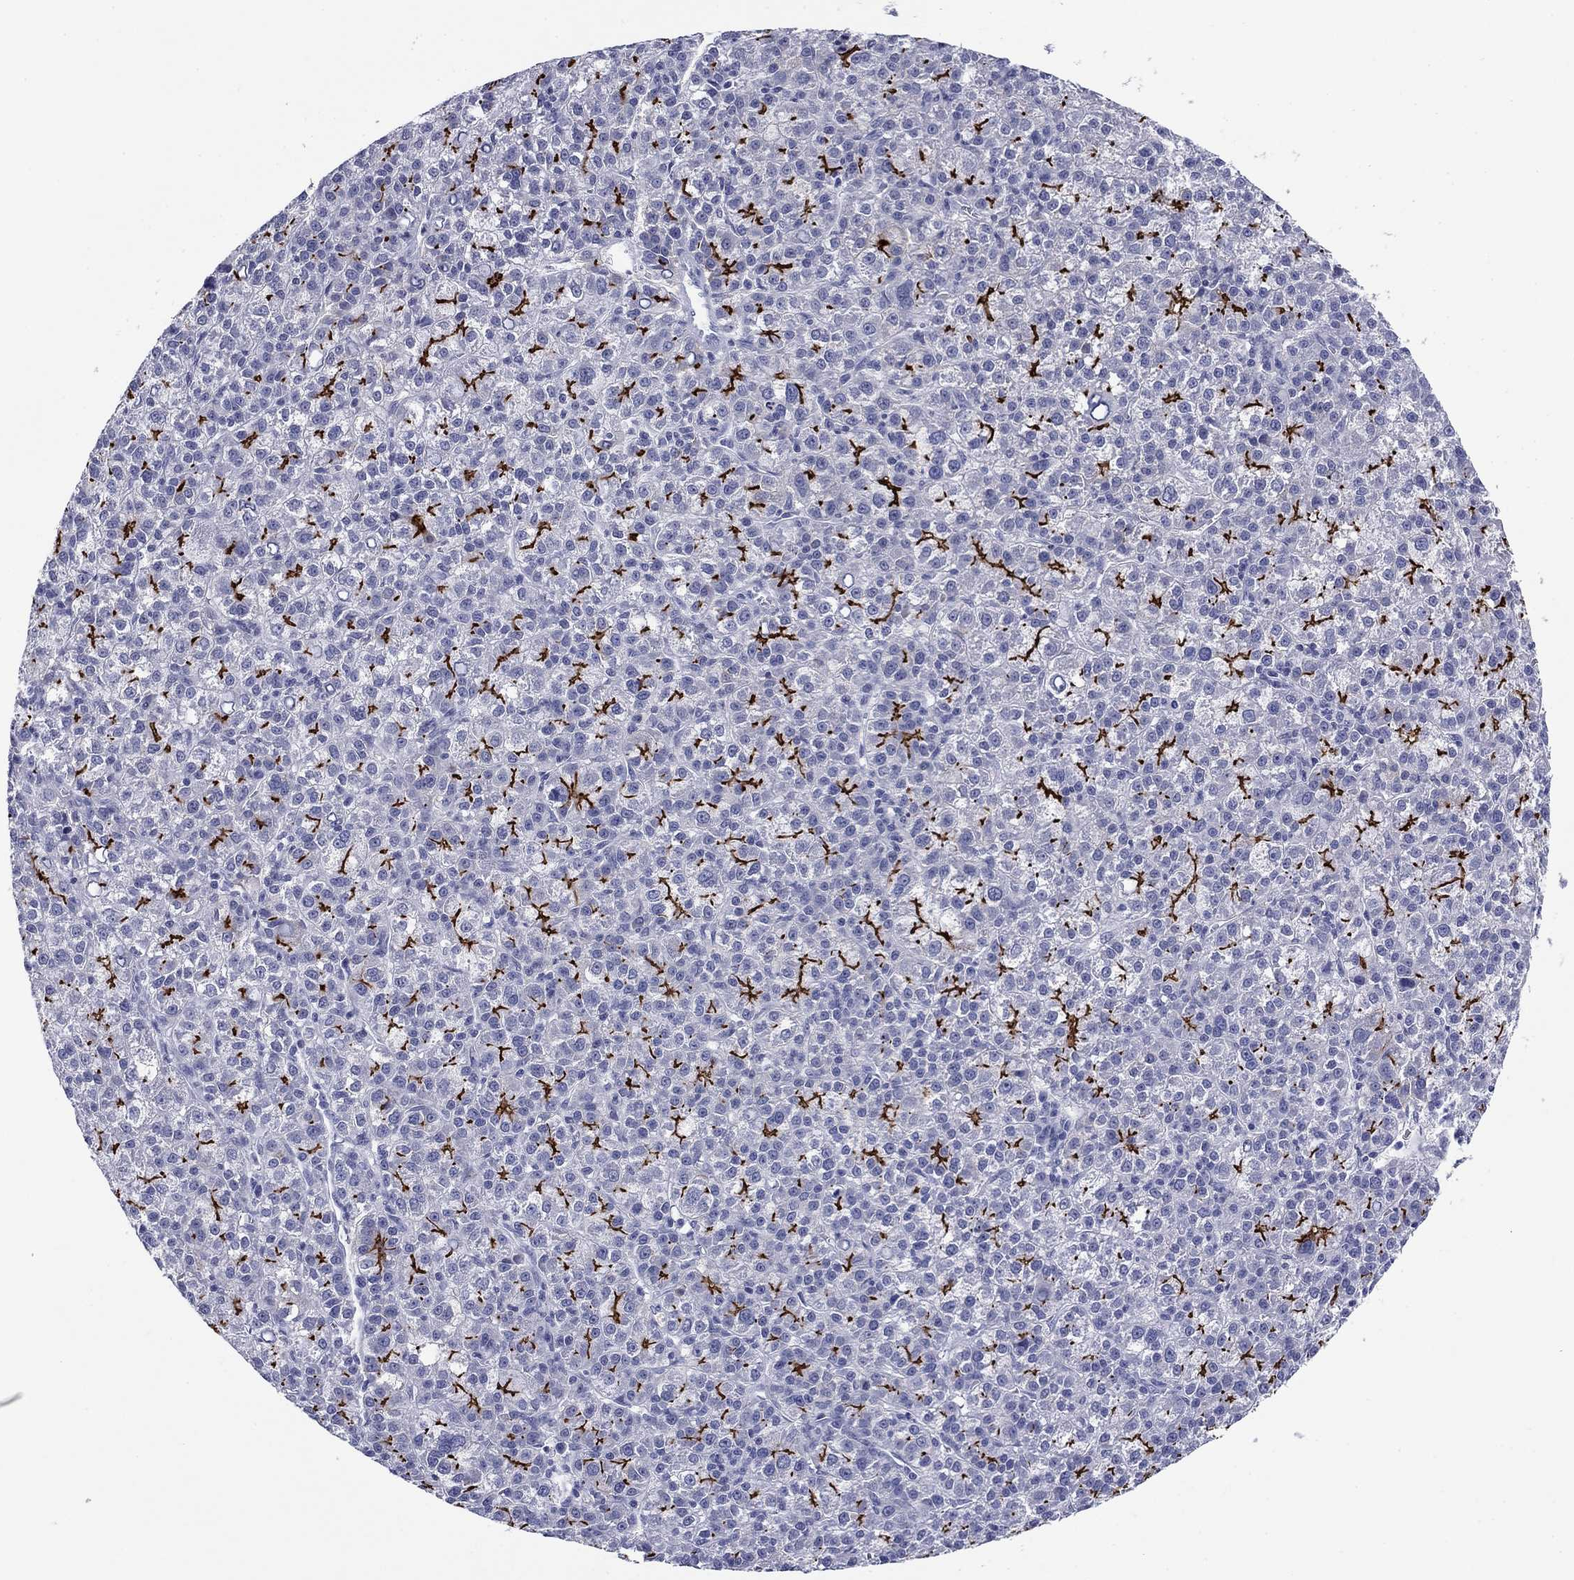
{"staining": {"intensity": "strong", "quantity": "<25%", "location": "cytoplasmic/membranous"}, "tissue": "liver cancer", "cell_type": "Tumor cells", "image_type": "cancer", "snomed": [{"axis": "morphology", "description": "Carcinoma, Hepatocellular, NOS"}, {"axis": "topography", "description": "Liver"}], "caption": "Strong cytoplasmic/membranous expression is present in about <25% of tumor cells in liver hepatocellular carcinoma.", "gene": "ABCC2", "patient": {"sex": "female", "age": 60}}